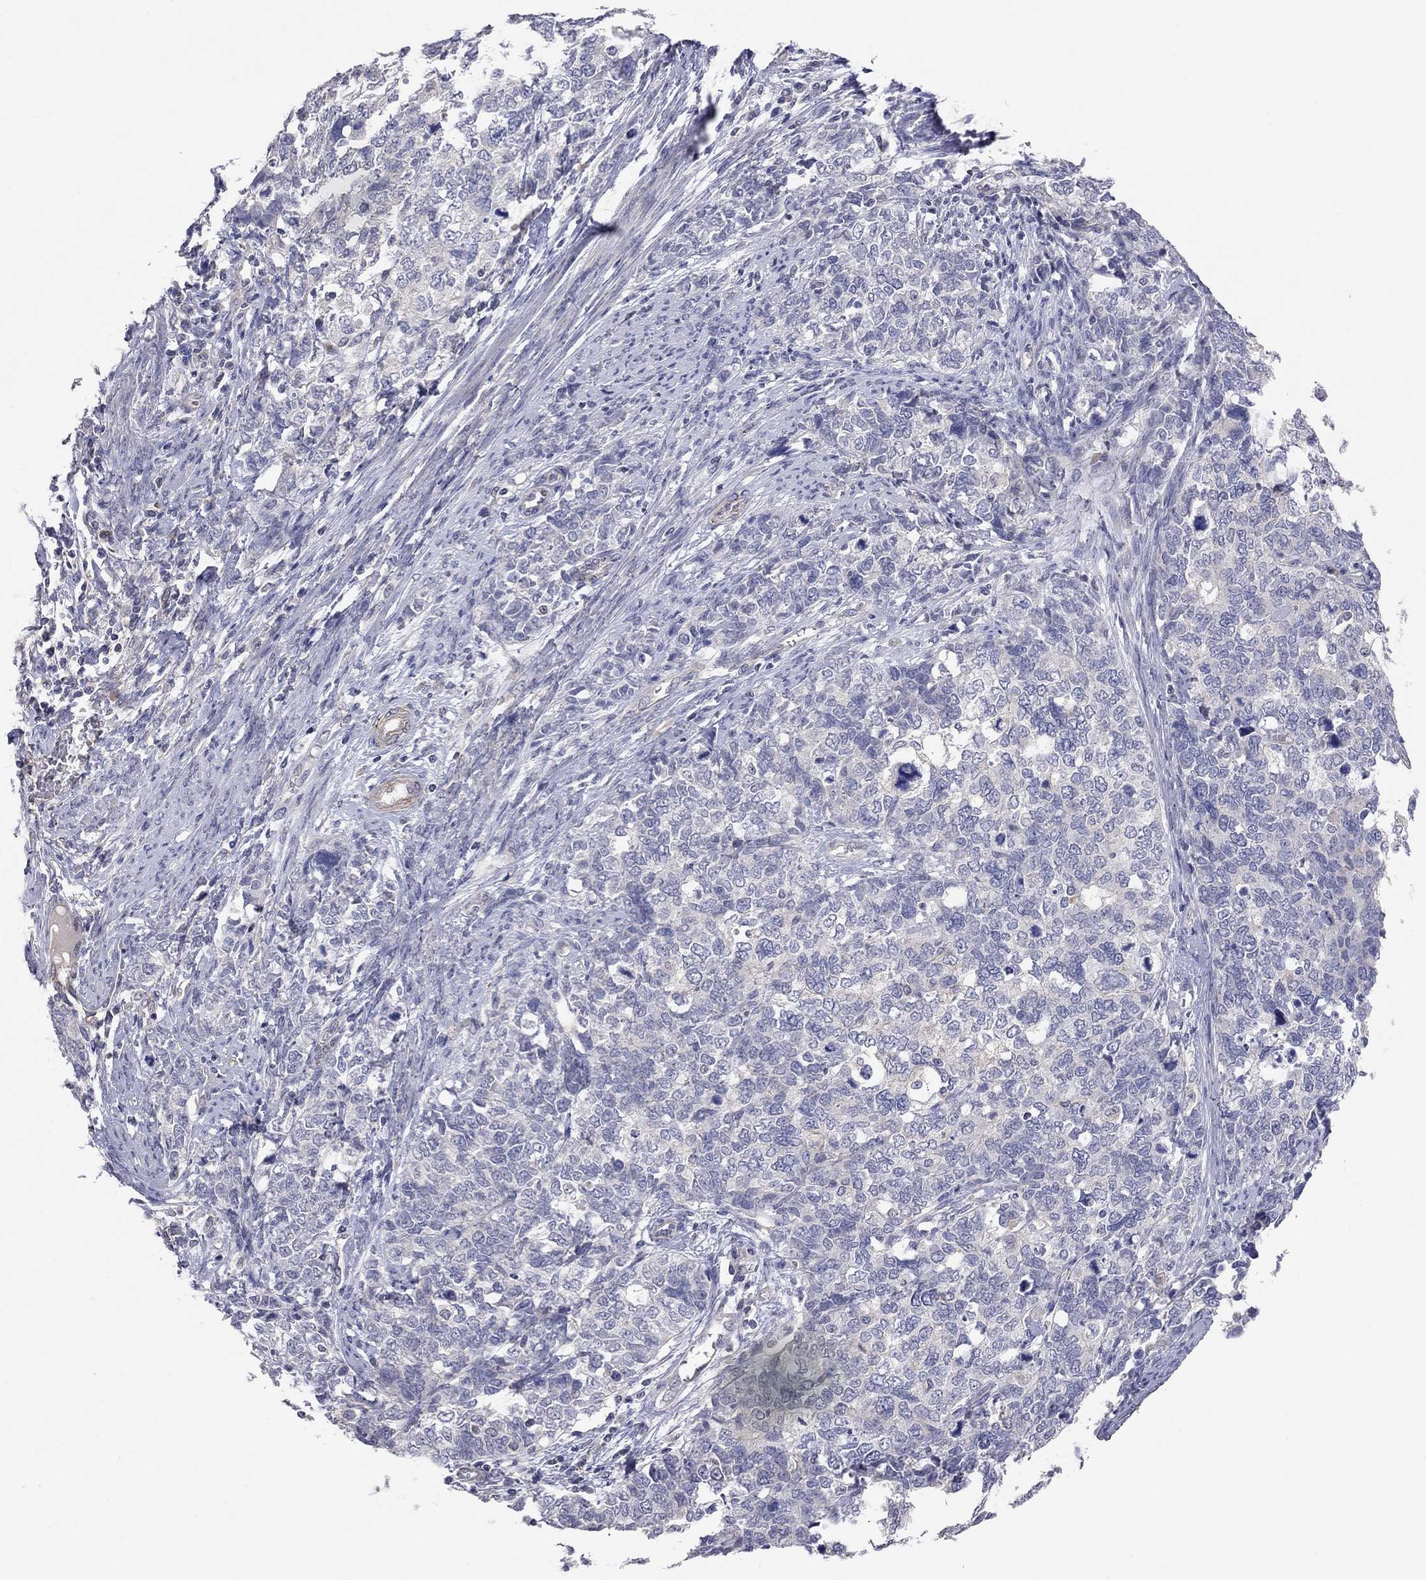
{"staining": {"intensity": "negative", "quantity": "none", "location": "none"}, "tissue": "cervical cancer", "cell_type": "Tumor cells", "image_type": "cancer", "snomed": [{"axis": "morphology", "description": "Squamous cell carcinoma, NOS"}, {"axis": "topography", "description": "Cervix"}], "caption": "Micrograph shows no significant protein expression in tumor cells of cervical squamous cell carcinoma.", "gene": "KCNB1", "patient": {"sex": "female", "age": 63}}